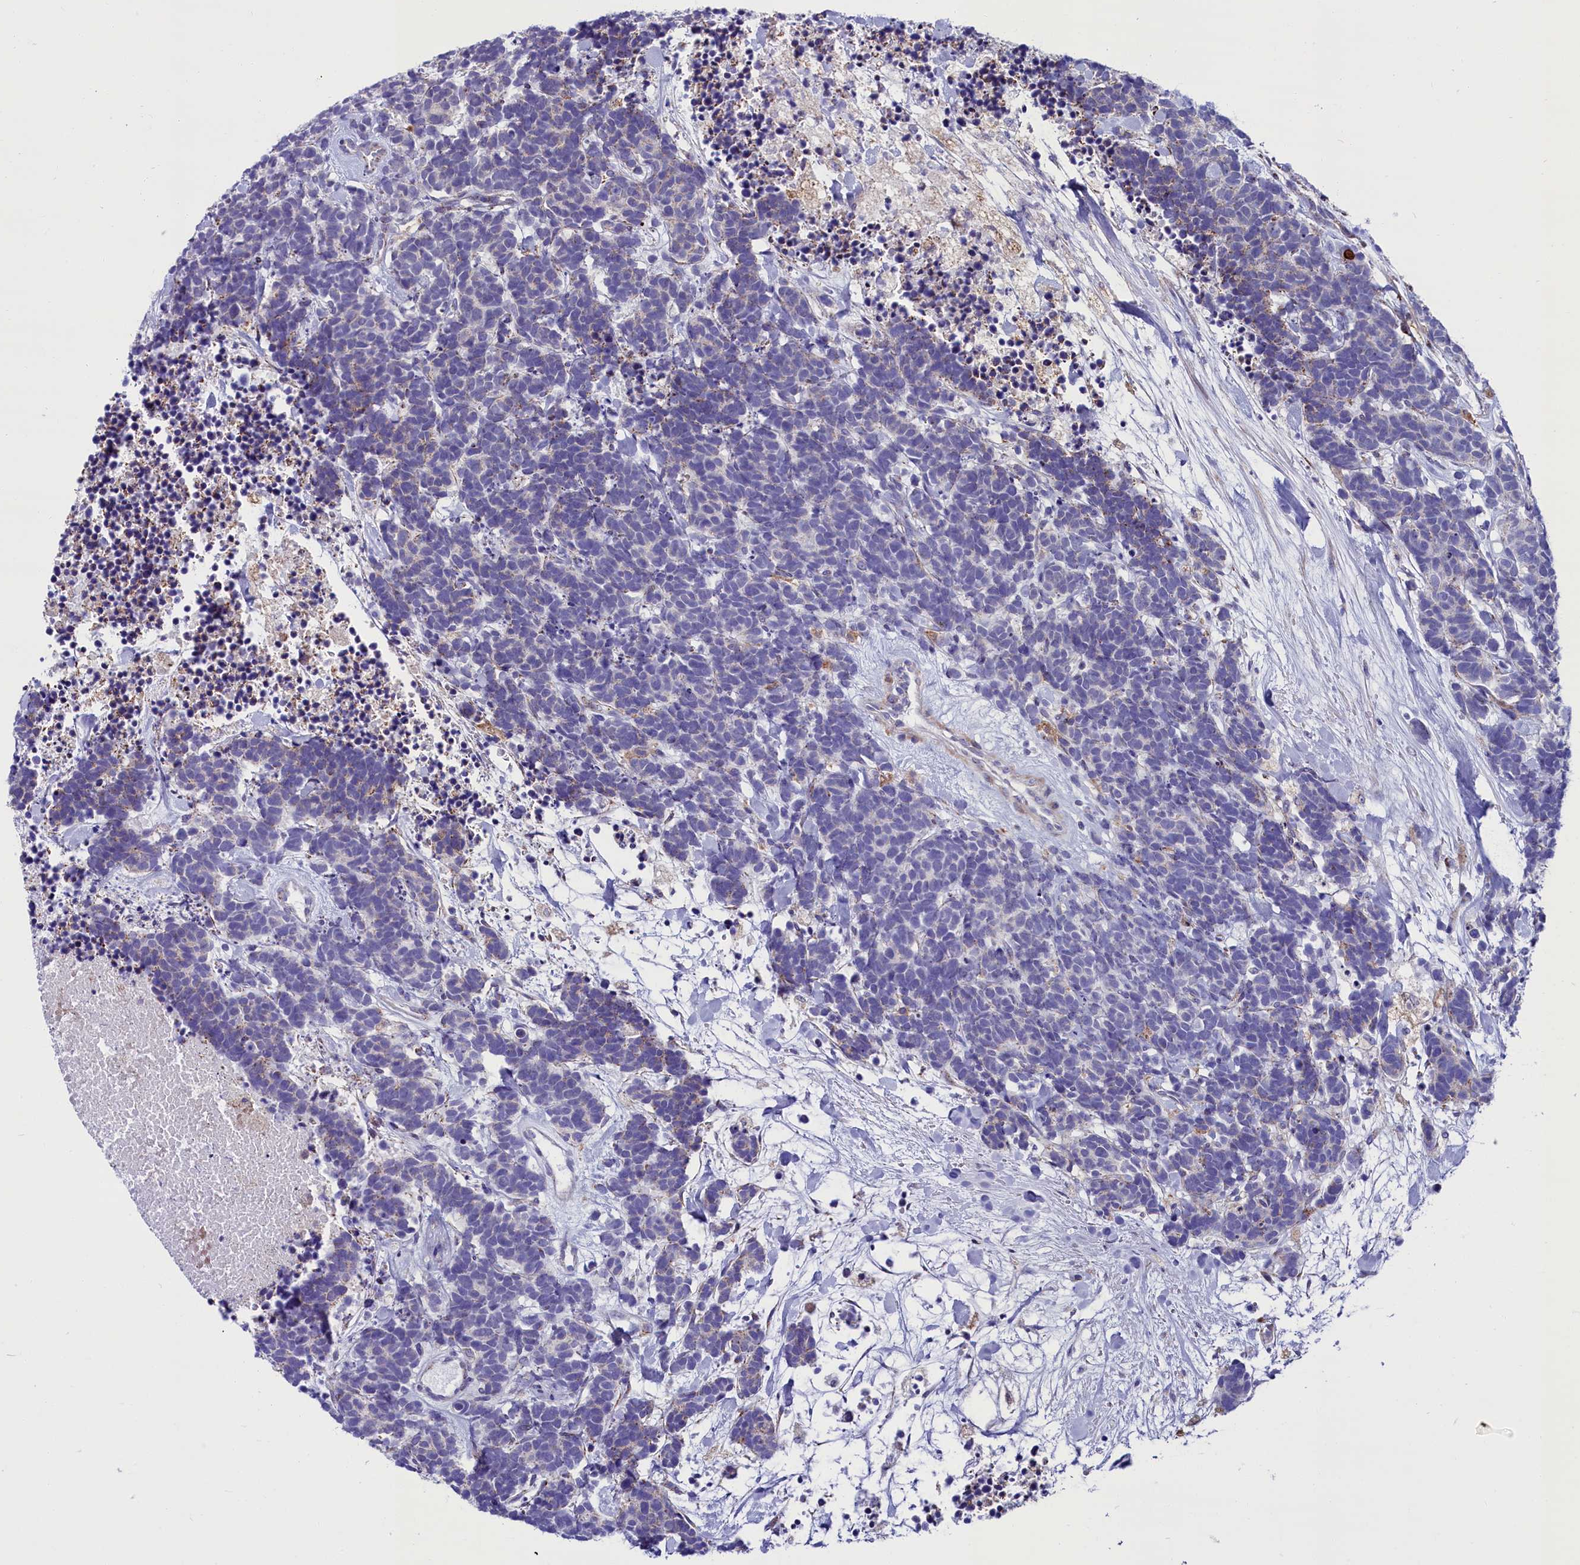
{"staining": {"intensity": "negative", "quantity": "none", "location": "none"}, "tissue": "carcinoid", "cell_type": "Tumor cells", "image_type": "cancer", "snomed": [{"axis": "morphology", "description": "Carcinoma, NOS"}, {"axis": "morphology", "description": "Carcinoid, malignant, NOS"}, {"axis": "topography", "description": "Prostate"}], "caption": "This is an immunohistochemistry (IHC) micrograph of carcinoid. There is no positivity in tumor cells.", "gene": "IL20RA", "patient": {"sex": "male", "age": 57}}